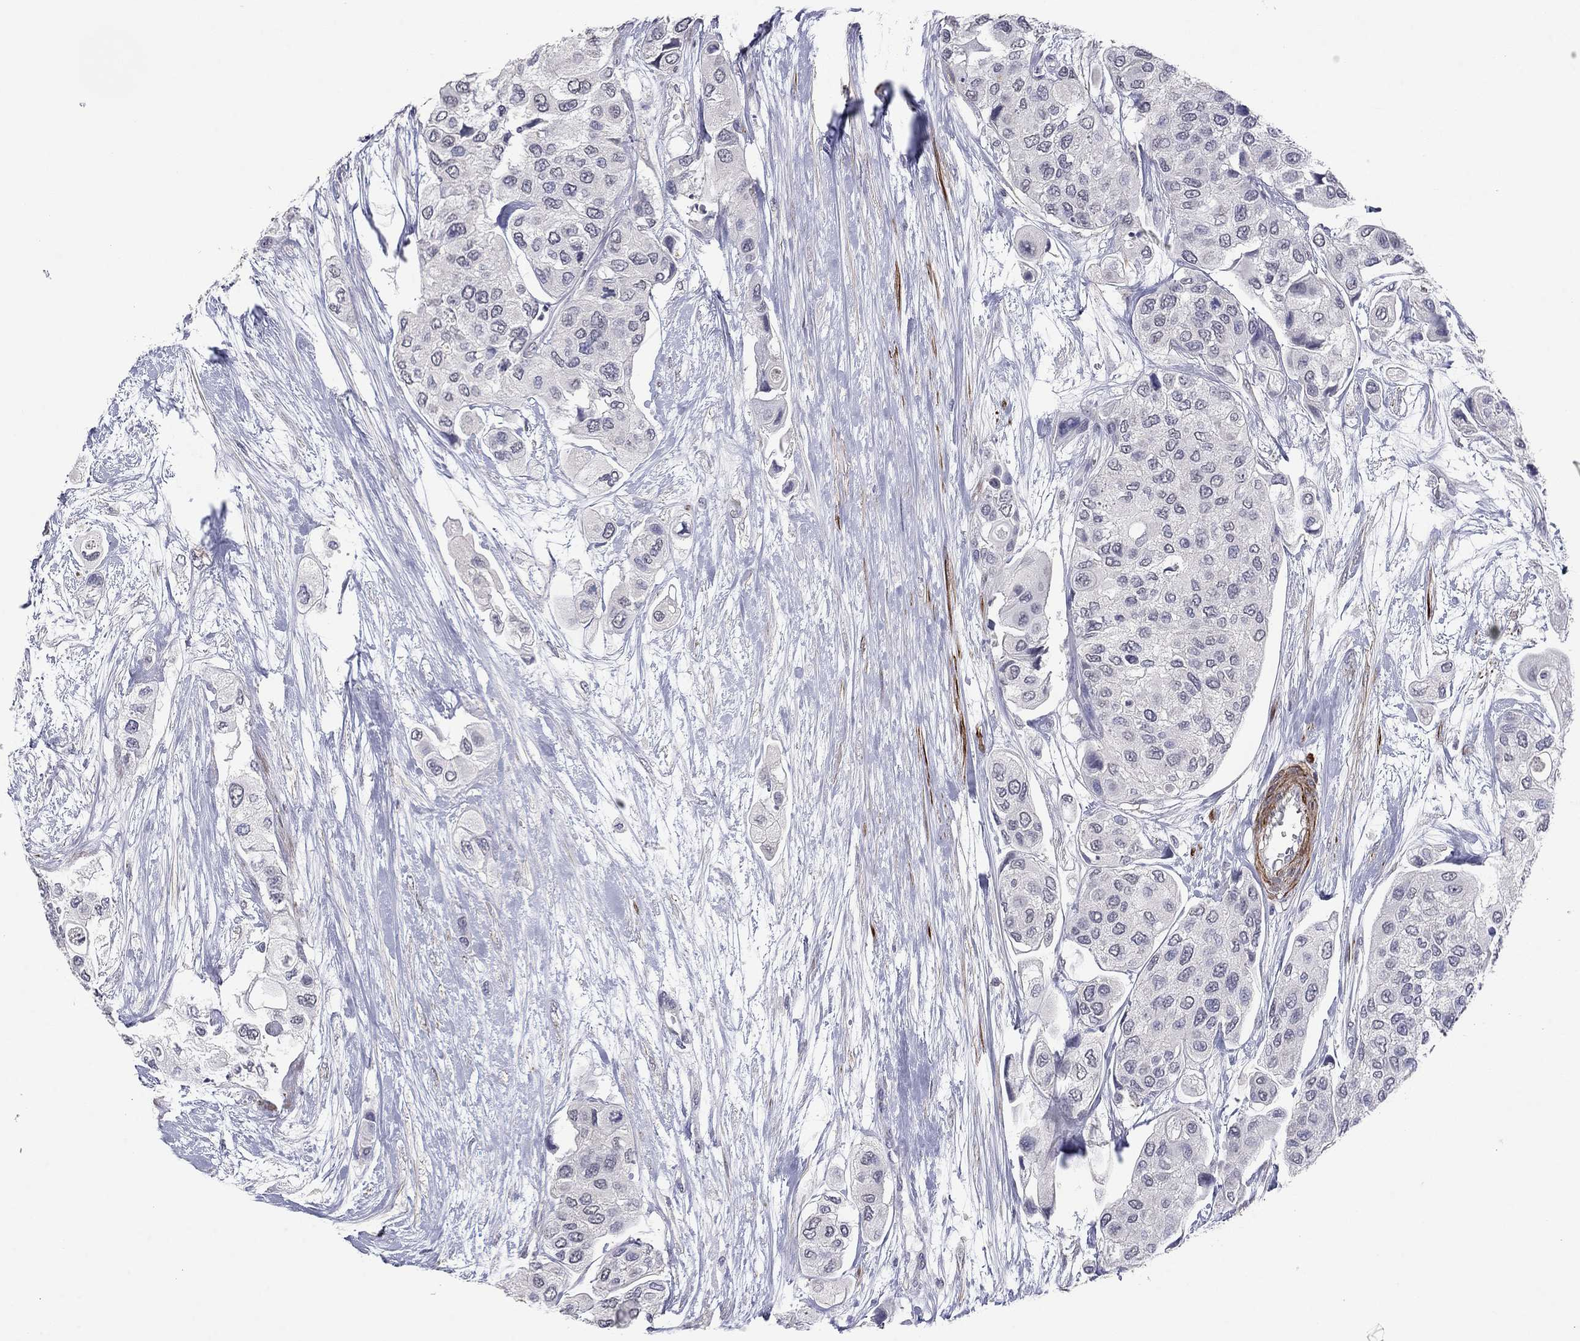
{"staining": {"intensity": "negative", "quantity": "none", "location": "none"}, "tissue": "urothelial cancer", "cell_type": "Tumor cells", "image_type": "cancer", "snomed": [{"axis": "morphology", "description": "Urothelial carcinoma, High grade"}, {"axis": "topography", "description": "Urinary bladder"}], "caption": "Human urothelial cancer stained for a protein using immunohistochemistry (IHC) demonstrates no expression in tumor cells.", "gene": "IP6K3", "patient": {"sex": "male", "age": 77}}